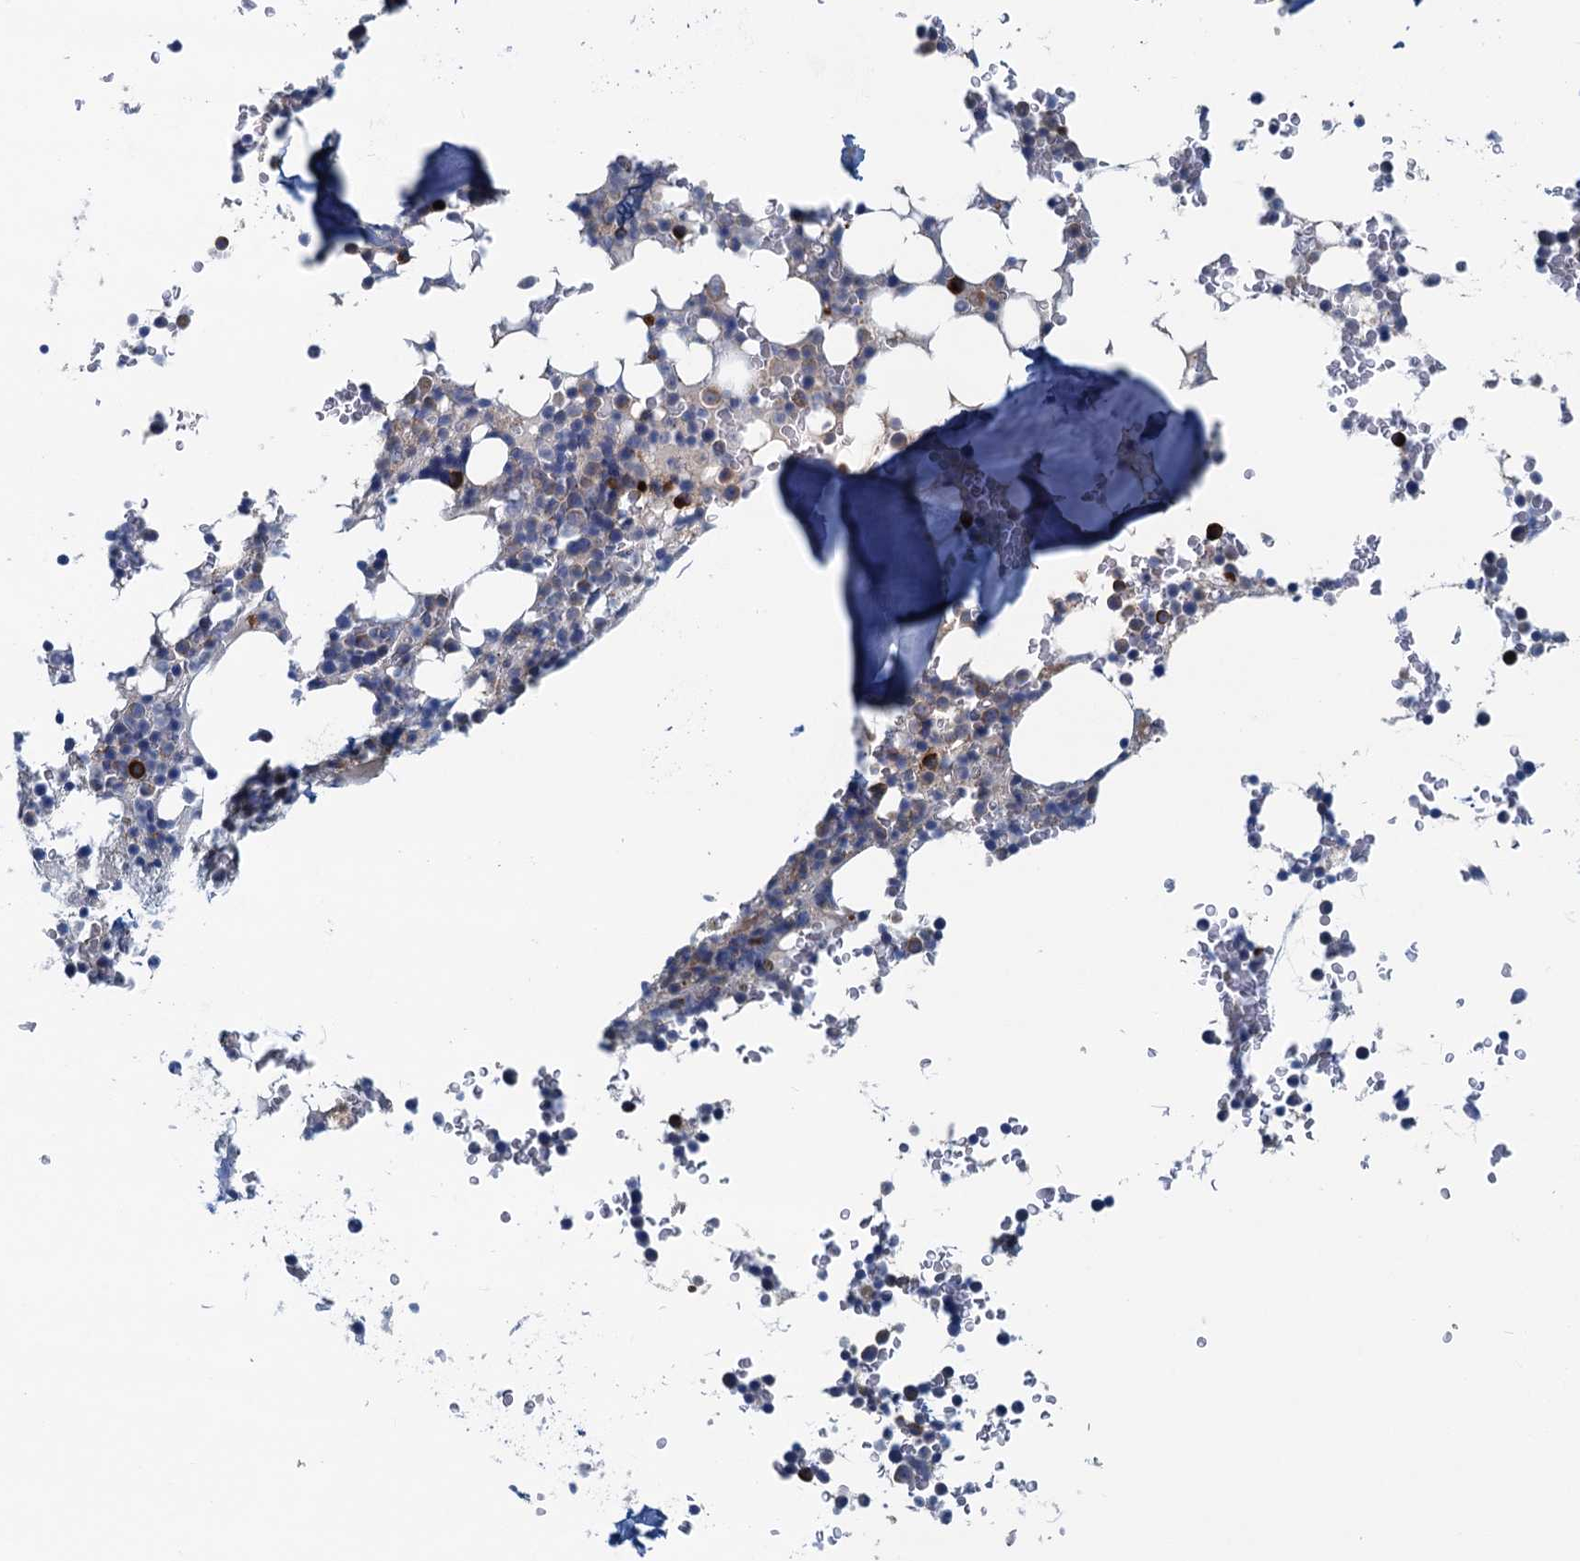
{"staining": {"intensity": "strong", "quantity": "<25%", "location": "cytoplasmic/membranous"}, "tissue": "bone marrow", "cell_type": "Hematopoietic cells", "image_type": "normal", "snomed": [{"axis": "morphology", "description": "Normal tissue, NOS"}, {"axis": "topography", "description": "Bone marrow"}], "caption": "Brown immunohistochemical staining in unremarkable human bone marrow exhibits strong cytoplasmic/membranous expression in approximately <25% of hematopoietic cells. (Stains: DAB in brown, nuclei in blue, Microscopy: brightfield microscopy at high magnification).", "gene": "MYDGF", "patient": {"sex": "male", "age": 58}}